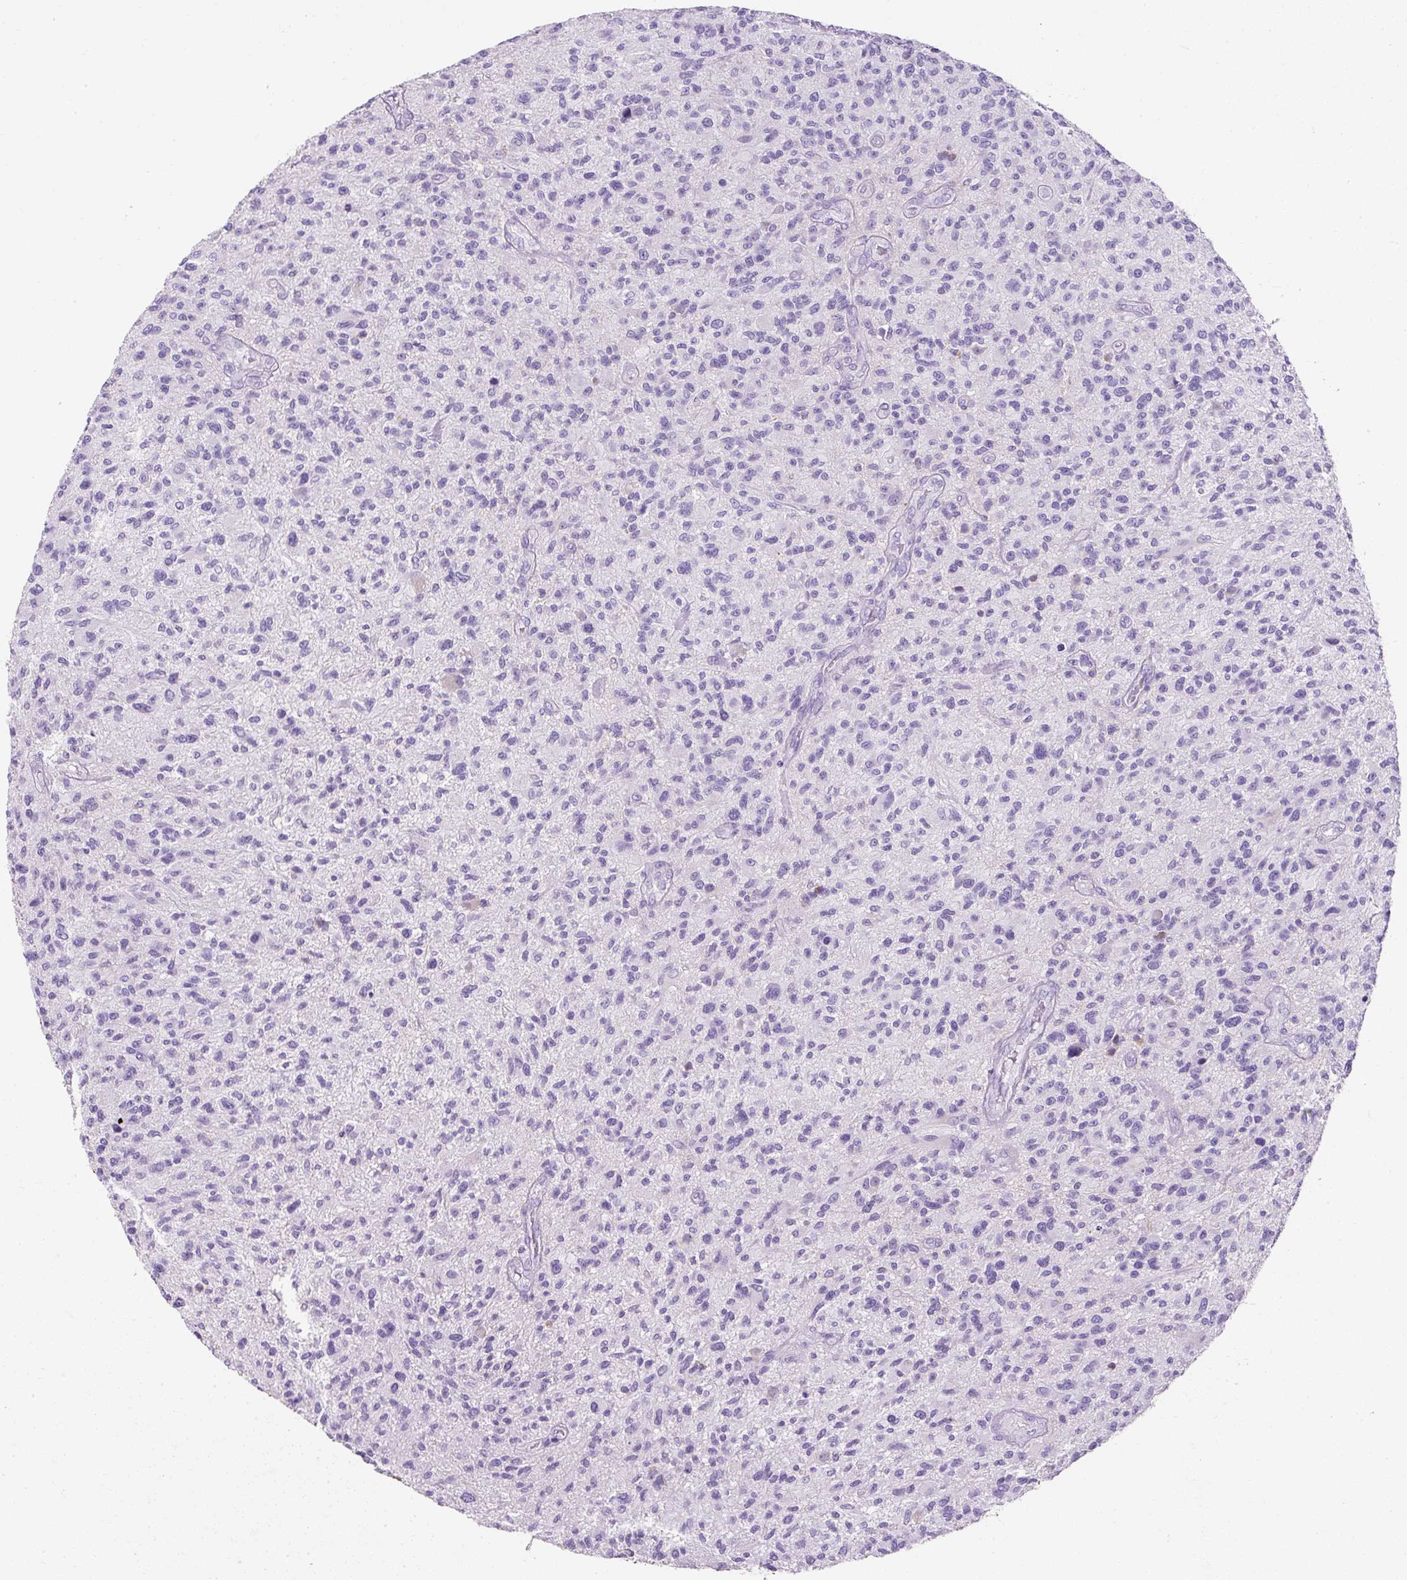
{"staining": {"intensity": "negative", "quantity": "none", "location": "none"}, "tissue": "glioma", "cell_type": "Tumor cells", "image_type": "cancer", "snomed": [{"axis": "morphology", "description": "Glioma, malignant, High grade"}, {"axis": "topography", "description": "Brain"}], "caption": "Immunohistochemistry (IHC) image of neoplastic tissue: human glioma stained with DAB shows no significant protein staining in tumor cells.", "gene": "C2CD4C", "patient": {"sex": "male", "age": 47}}